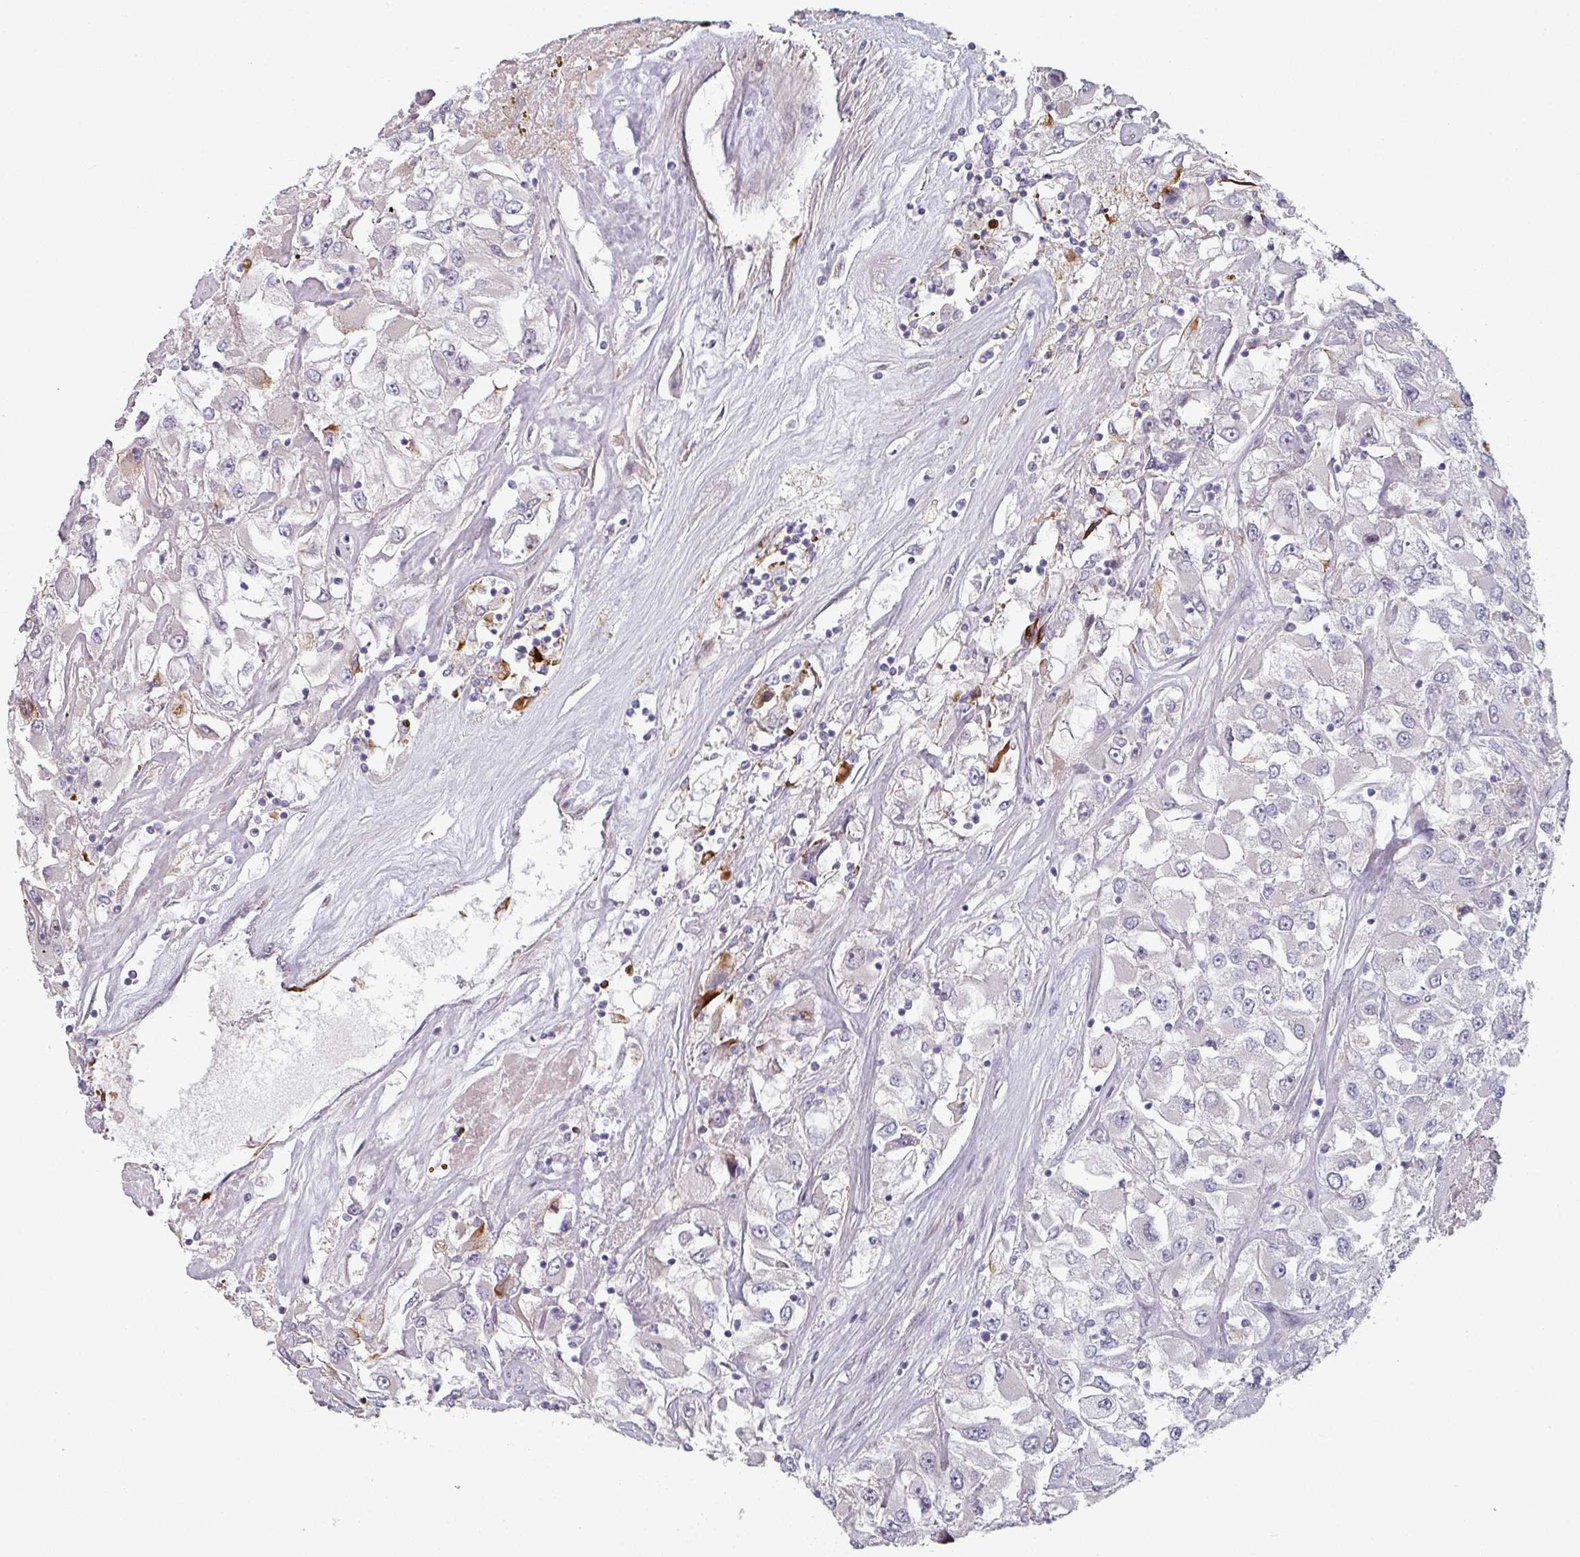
{"staining": {"intensity": "negative", "quantity": "none", "location": "none"}, "tissue": "renal cancer", "cell_type": "Tumor cells", "image_type": "cancer", "snomed": [{"axis": "morphology", "description": "Adenocarcinoma, NOS"}, {"axis": "topography", "description": "Kidney"}], "caption": "The micrograph displays no significant staining in tumor cells of adenocarcinoma (renal).", "gene": "C4BPB", "patient": {"sex": "female", "age": 52}}